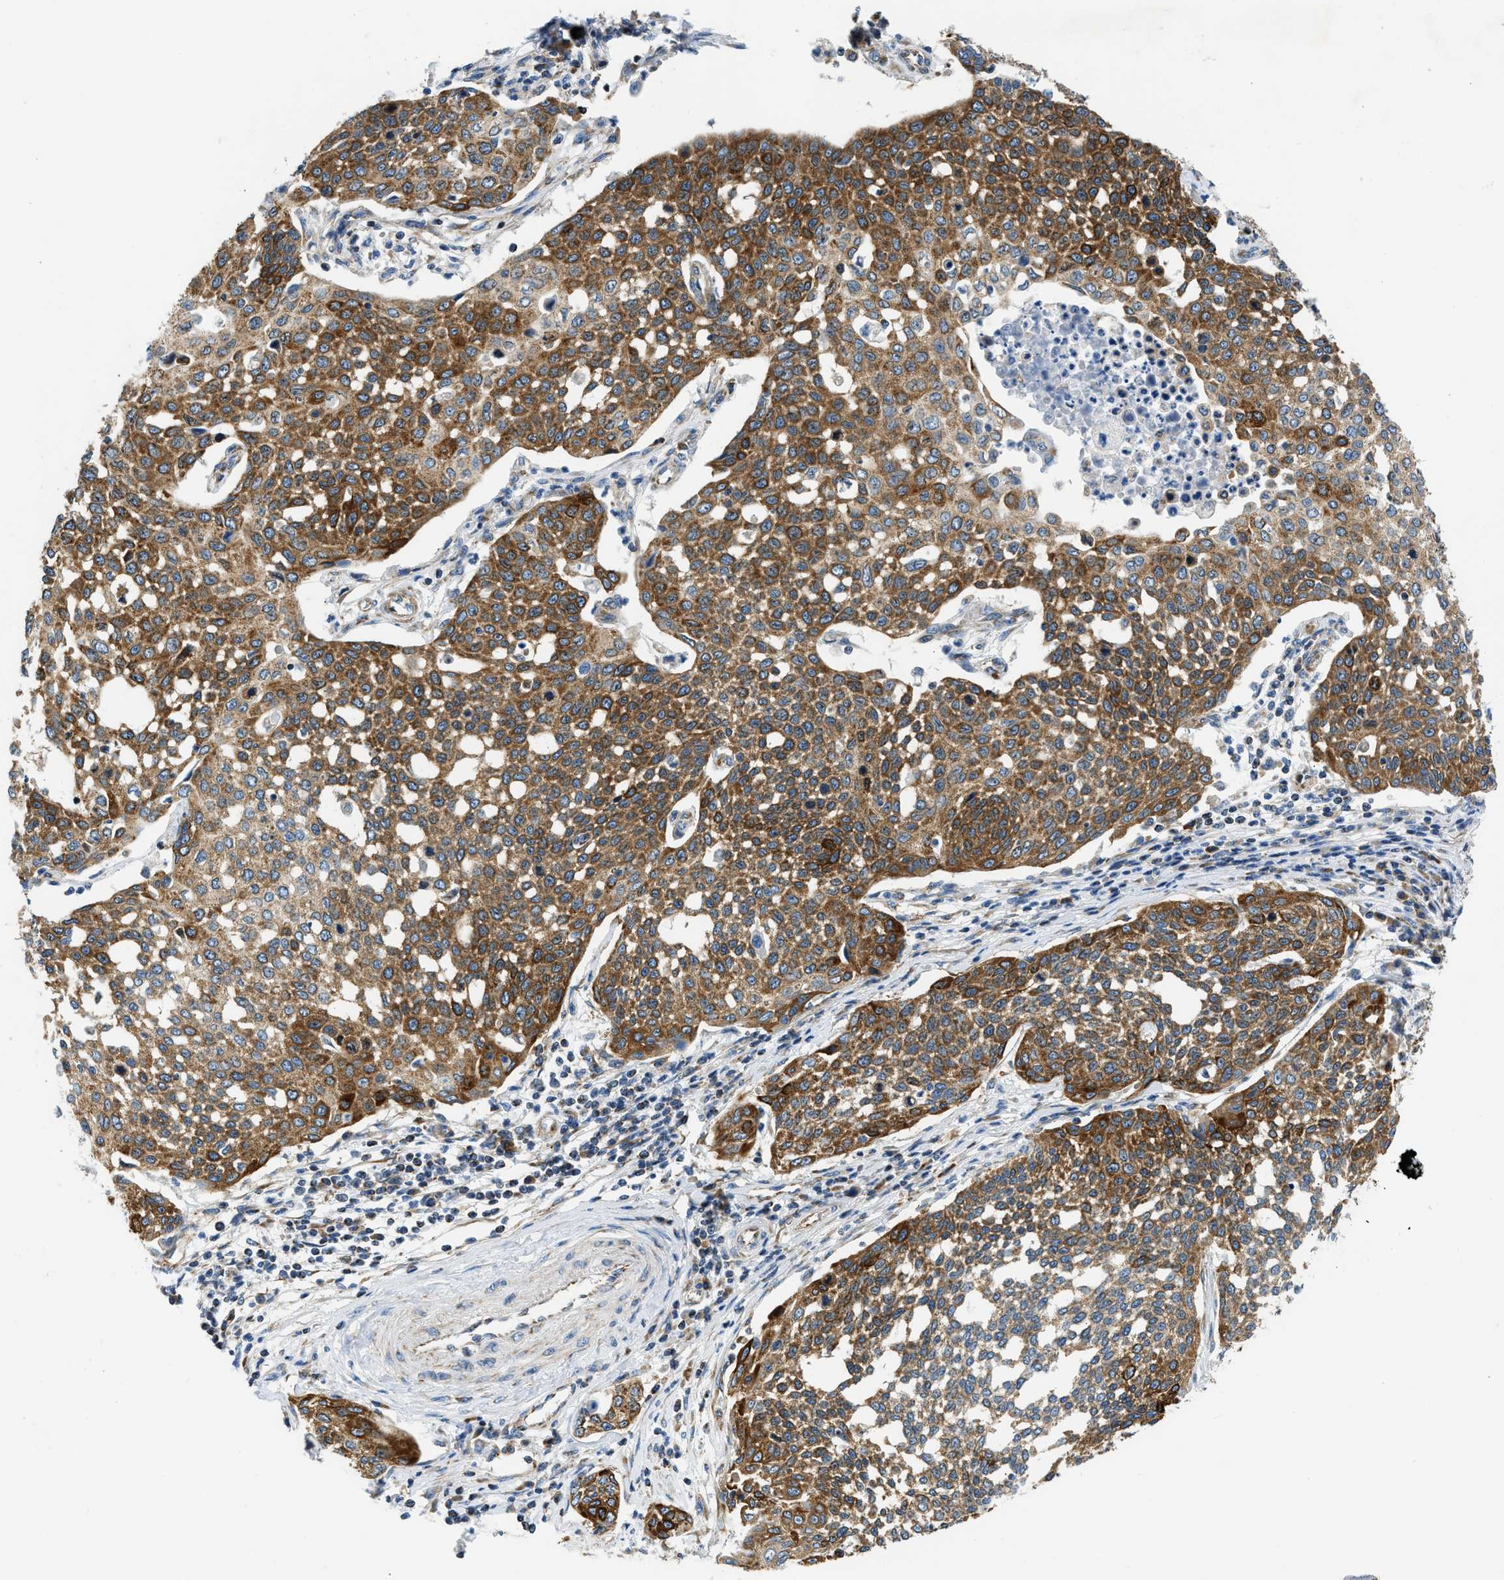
{"staining": {"intensity": "strong", "quantity": ">75%", "location": "cytoplasmic/membranous"}, "tissue": "cervical cancer", "cell_type": "Tumor cells", "image_type": "cancer", "snomed": [{"axis": "morphology", "description": "Squamous cell carcinoma, NOS"}, {"axis": "topography", "description": "Cervix"}], "caption": "Human squamous cell carcinoma (cervical) stained with a brown dye reveals strong cytoplasmic/membranous positive staining in approximately >75% of tumor cells.", "gene": "CAMKK2", "patient": {"sex": "female", "age": 34}}